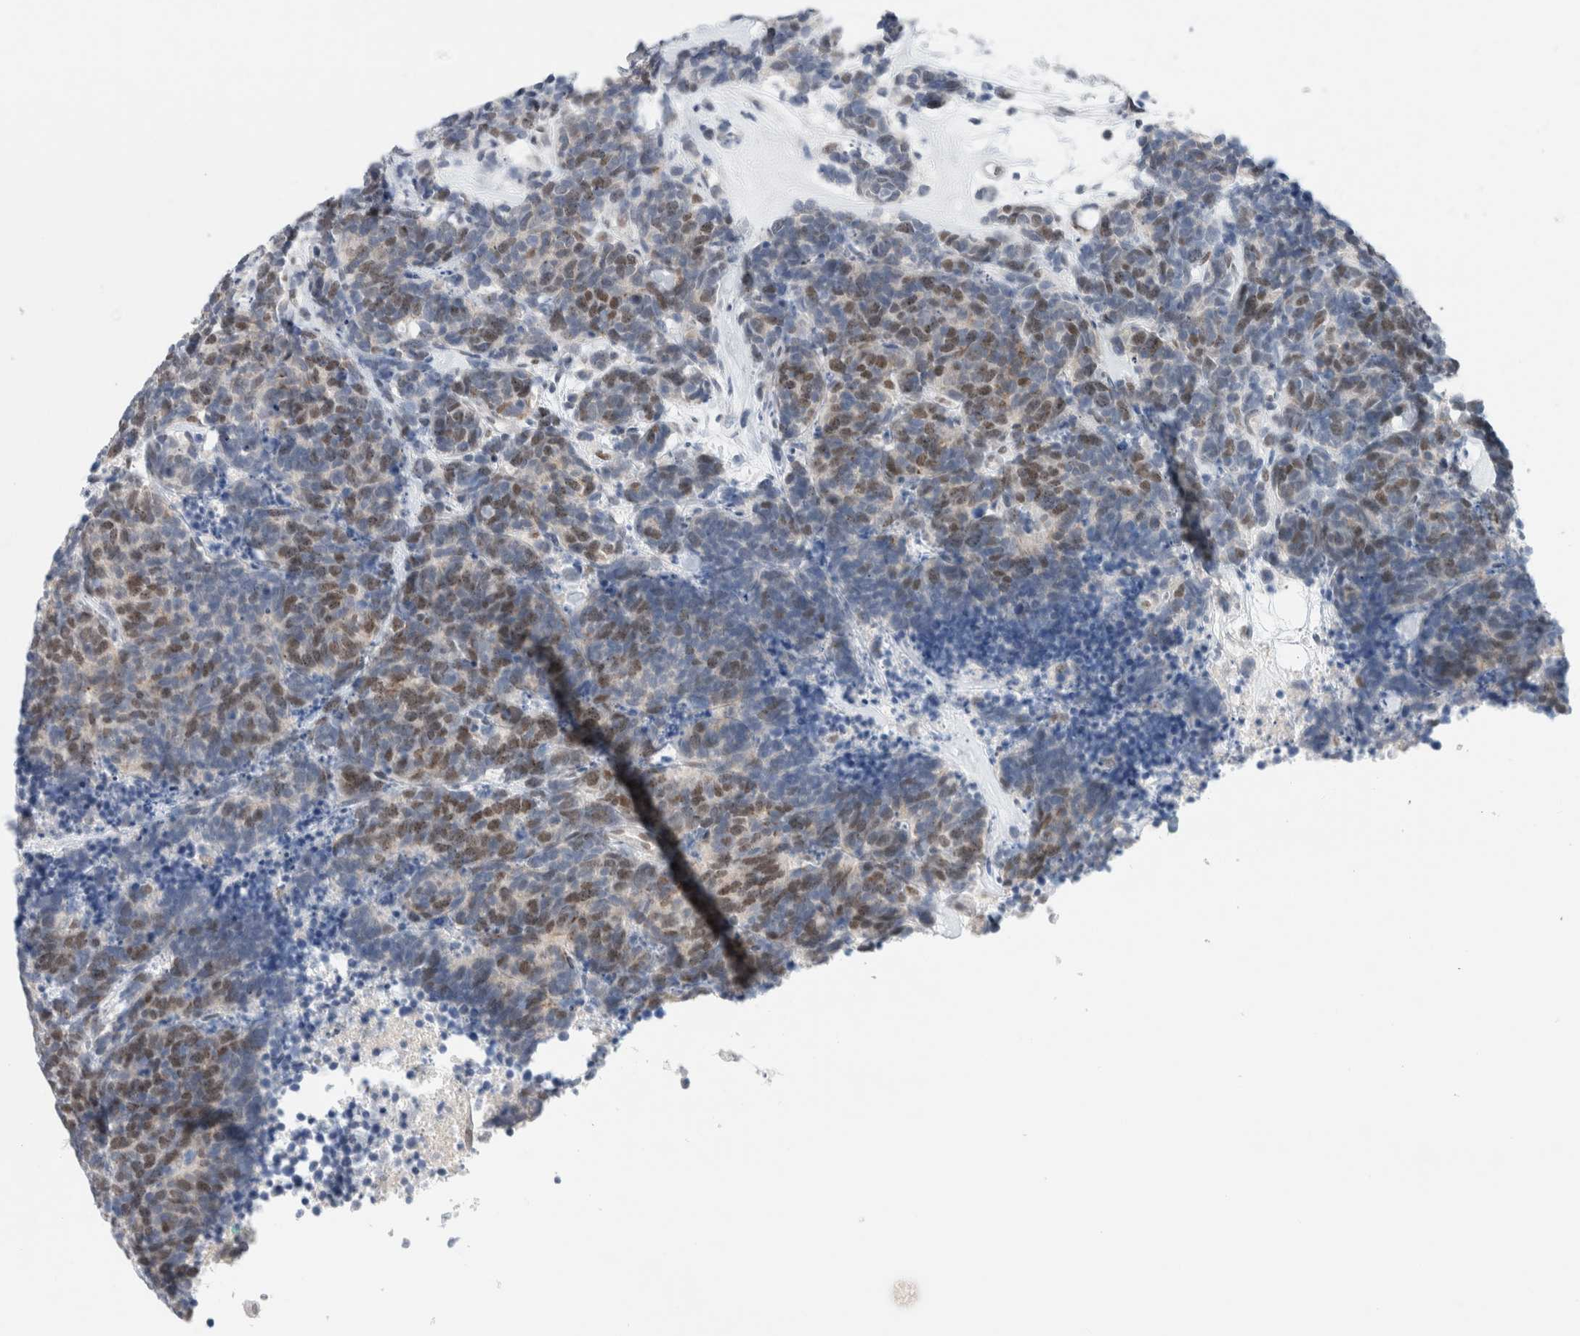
{"staining": {"intensity": "moderate", "quantity": "25%-75%", "location": "nuclear"}, "tissue": "carcinoid", "cell_type": "Tumor cells", "image_type": "cancer", "snomed": [{"axis": "morphology", "description": "Carcinoma, NOS"}, {"axis": "morphology", "description": "Carcinoid, malignant, NOS"}, {"axis": "topography", "description": "Urinary bladder"}], "caption": "Tumor cells exhibit medium levels of moderate nuclear staining in about 25%-75% of cells in human carcinoid.", "gene": "KNL1", "patient": {"sex": "male", "age": 57}}